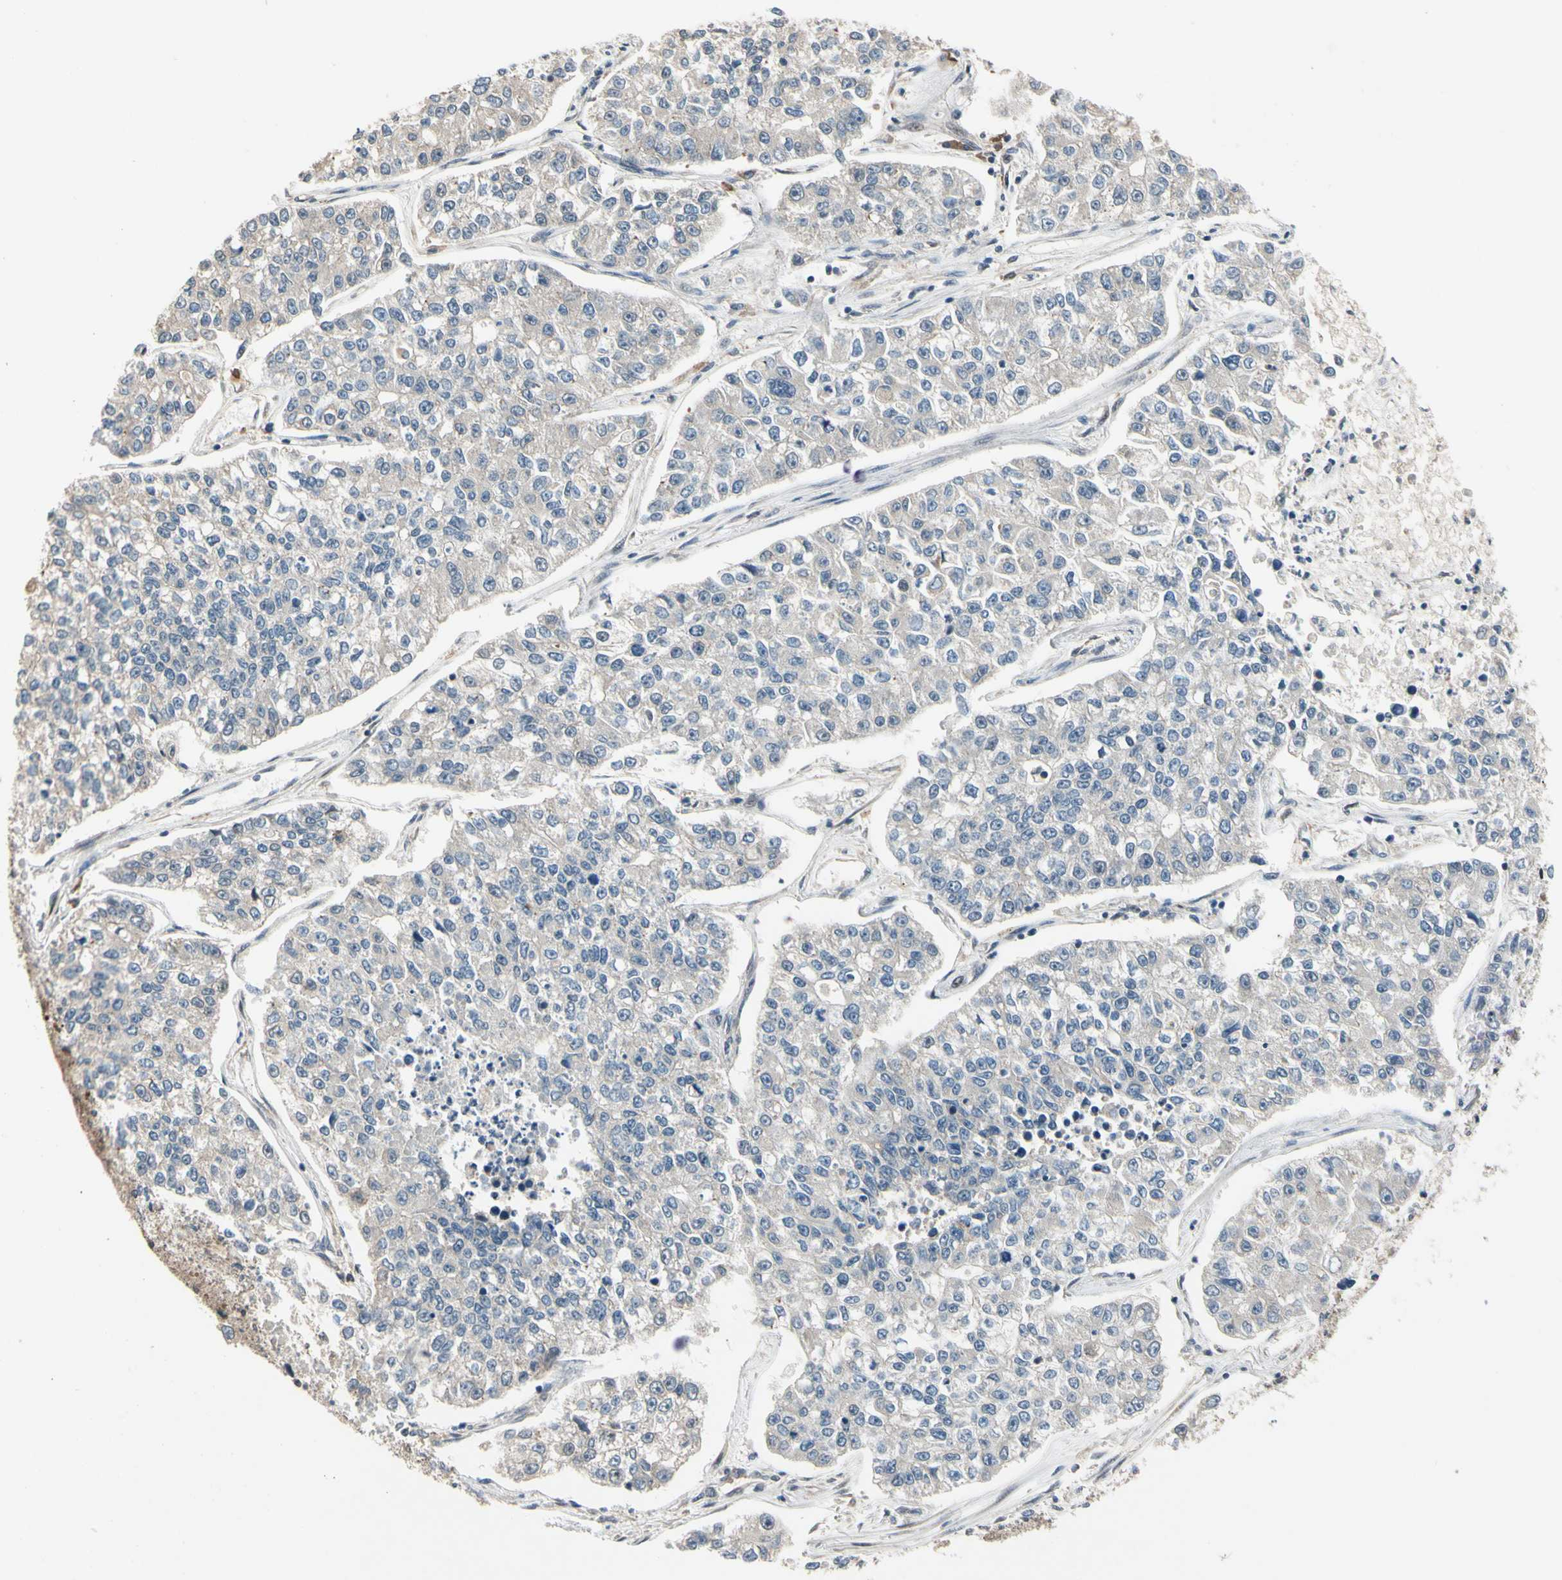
{"staining": {"intensity": "negative", "quantity": "none", "location": "none"}, "tissue": "lung cancer", "cell_type": "Tumor cells", "image_type": "cancer", "snomed": [{"axis": "morphology", "description": "Adenocarcinoma, NOS"}, {"axis": "topography", "description": "Lung"}], "caption": "DAB immunohistochemical staining of human lung adenocarcinoma shows no significant positivity in tumor cells. (DAB (3,3'-diaminobenzidine) immunohistochemistry visualized using brightfield microscopy, high magnification).", "gene": "RASGRF1", "patient": {"sex": "male", "age": 49}}